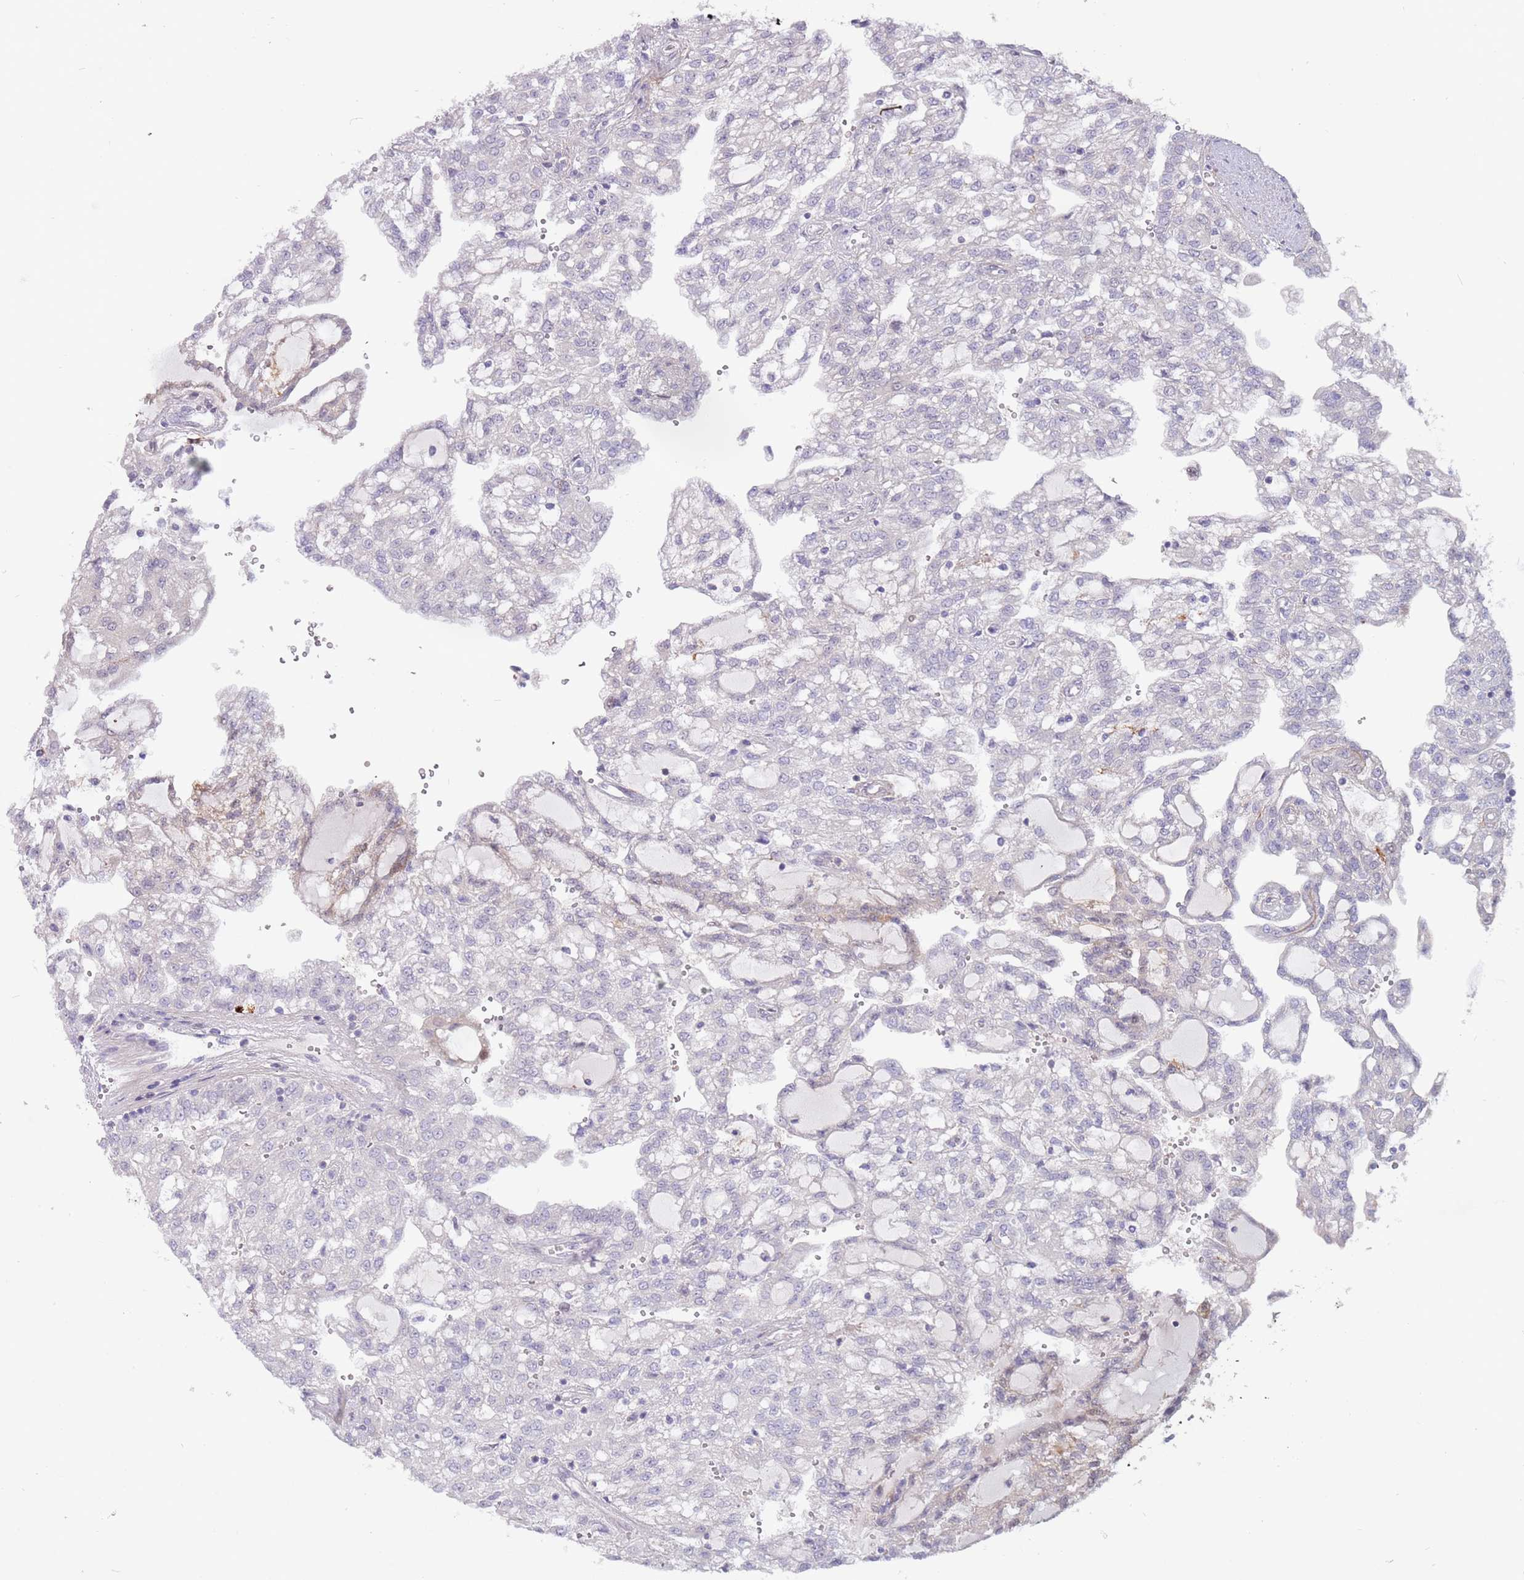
{"staining": {"intensity": "negative", "quantity": "none", "location": "none"}, "tissue": "renal cancer", "cell_type": "Tumor cells", "image_type": "cancer", "snomed": [{"axis": "morphology", "description": "Adenocarcinoma, NOS"}, {"axis": "topography", "description": "Kidney"}], "caption": "Human adenocarcinoma (renal) stained for a protein using IHC displays no expression in tumor cells.", "gene": "MTG2", "patient": {"sex": "male", "age": 63}}